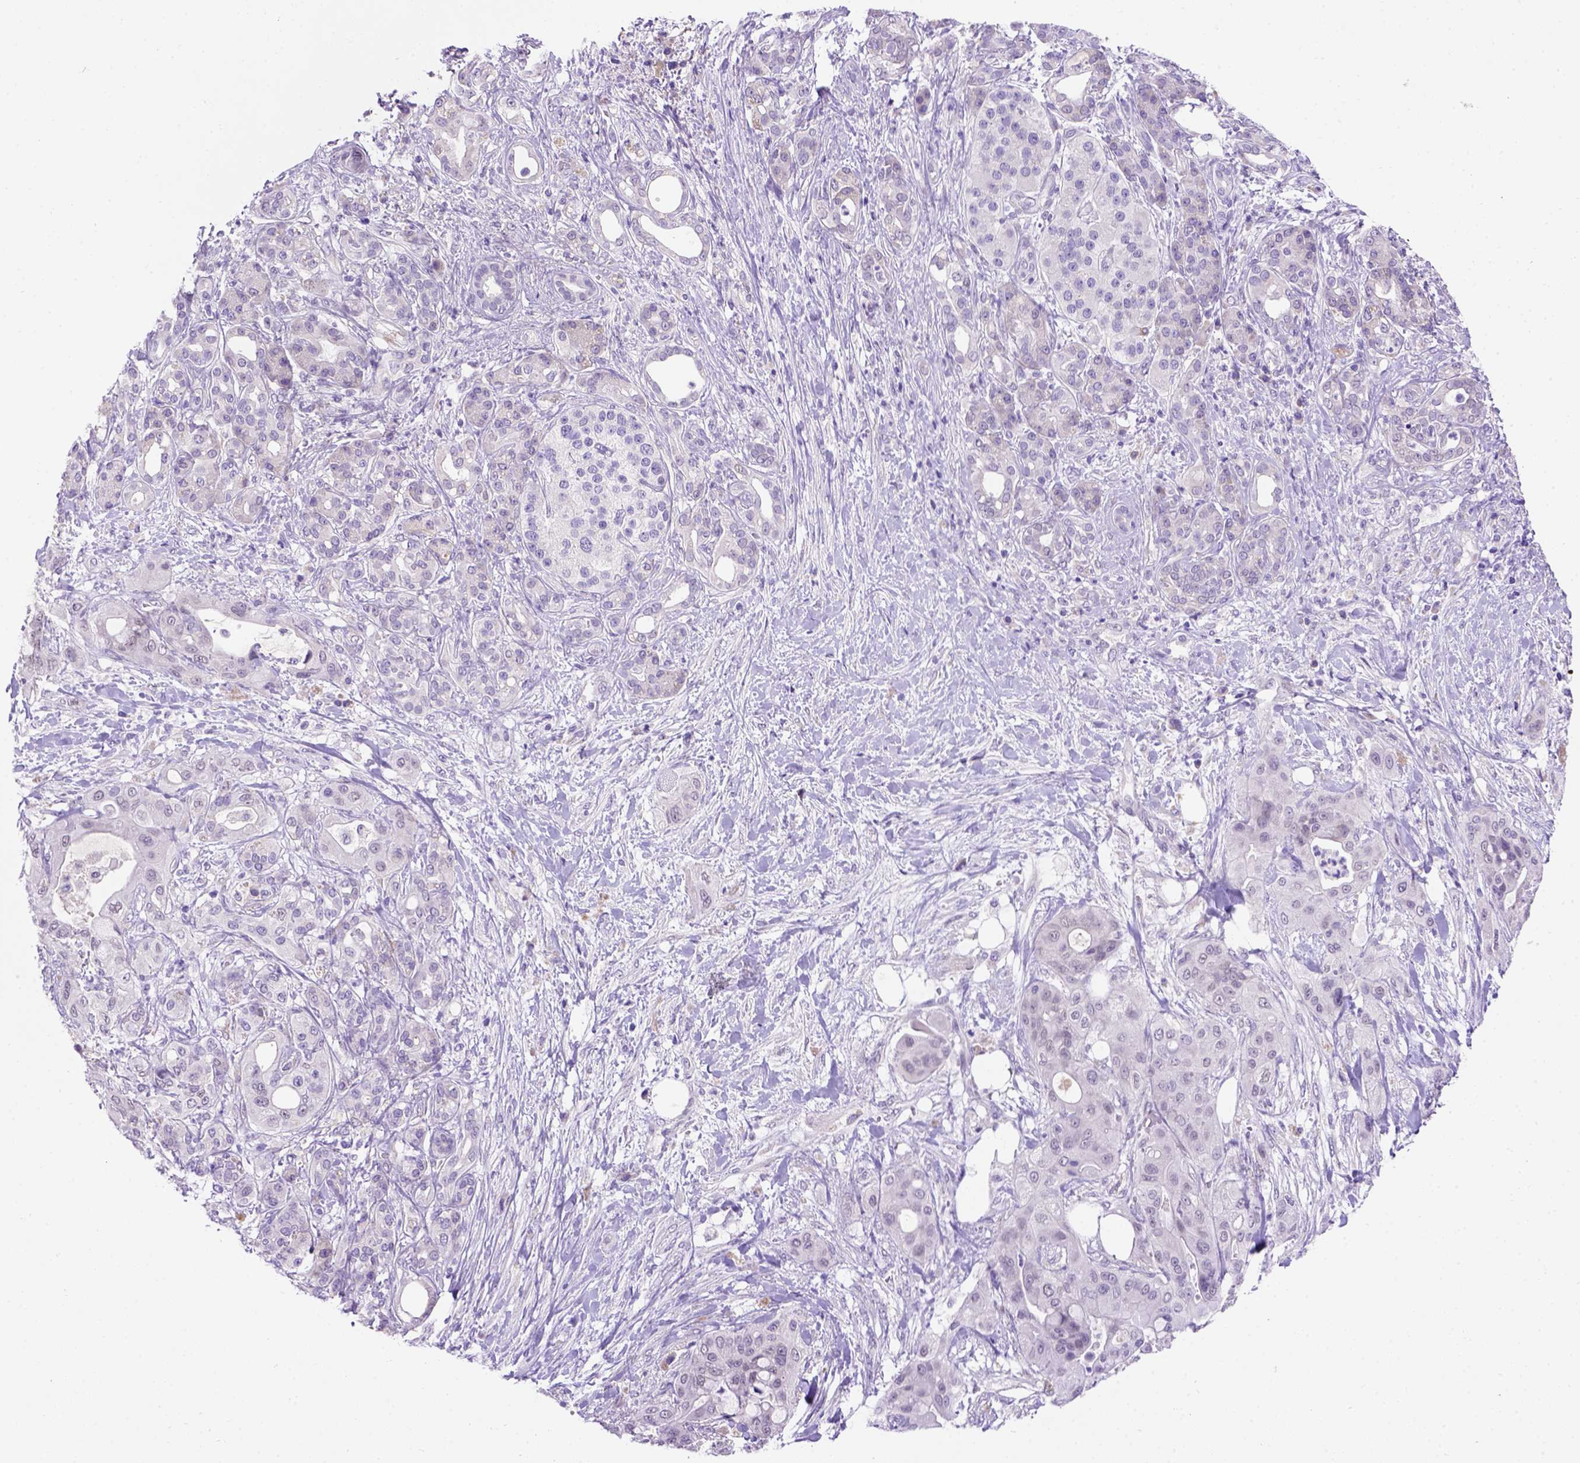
{"staining": {"intensity": "negative", "quantity": "none", "location": "none"}, "tissue": "pancreatic cancer", "cell_type": "Tumor cells", "image_type": "cancer", "snomed": [{"axis": "morphology", "description": "Adenocarcinoma, NOS"}, {"axis": "topography", "description": "Pancreas"}], "caption": "This is a image of immunohistochemistry (IHC) staining of pancreatic adenocarcinoma, which shows no expression in tumor cells.", "gene": "FAM81B", "patient": {"sex": "male", "age": 71}}